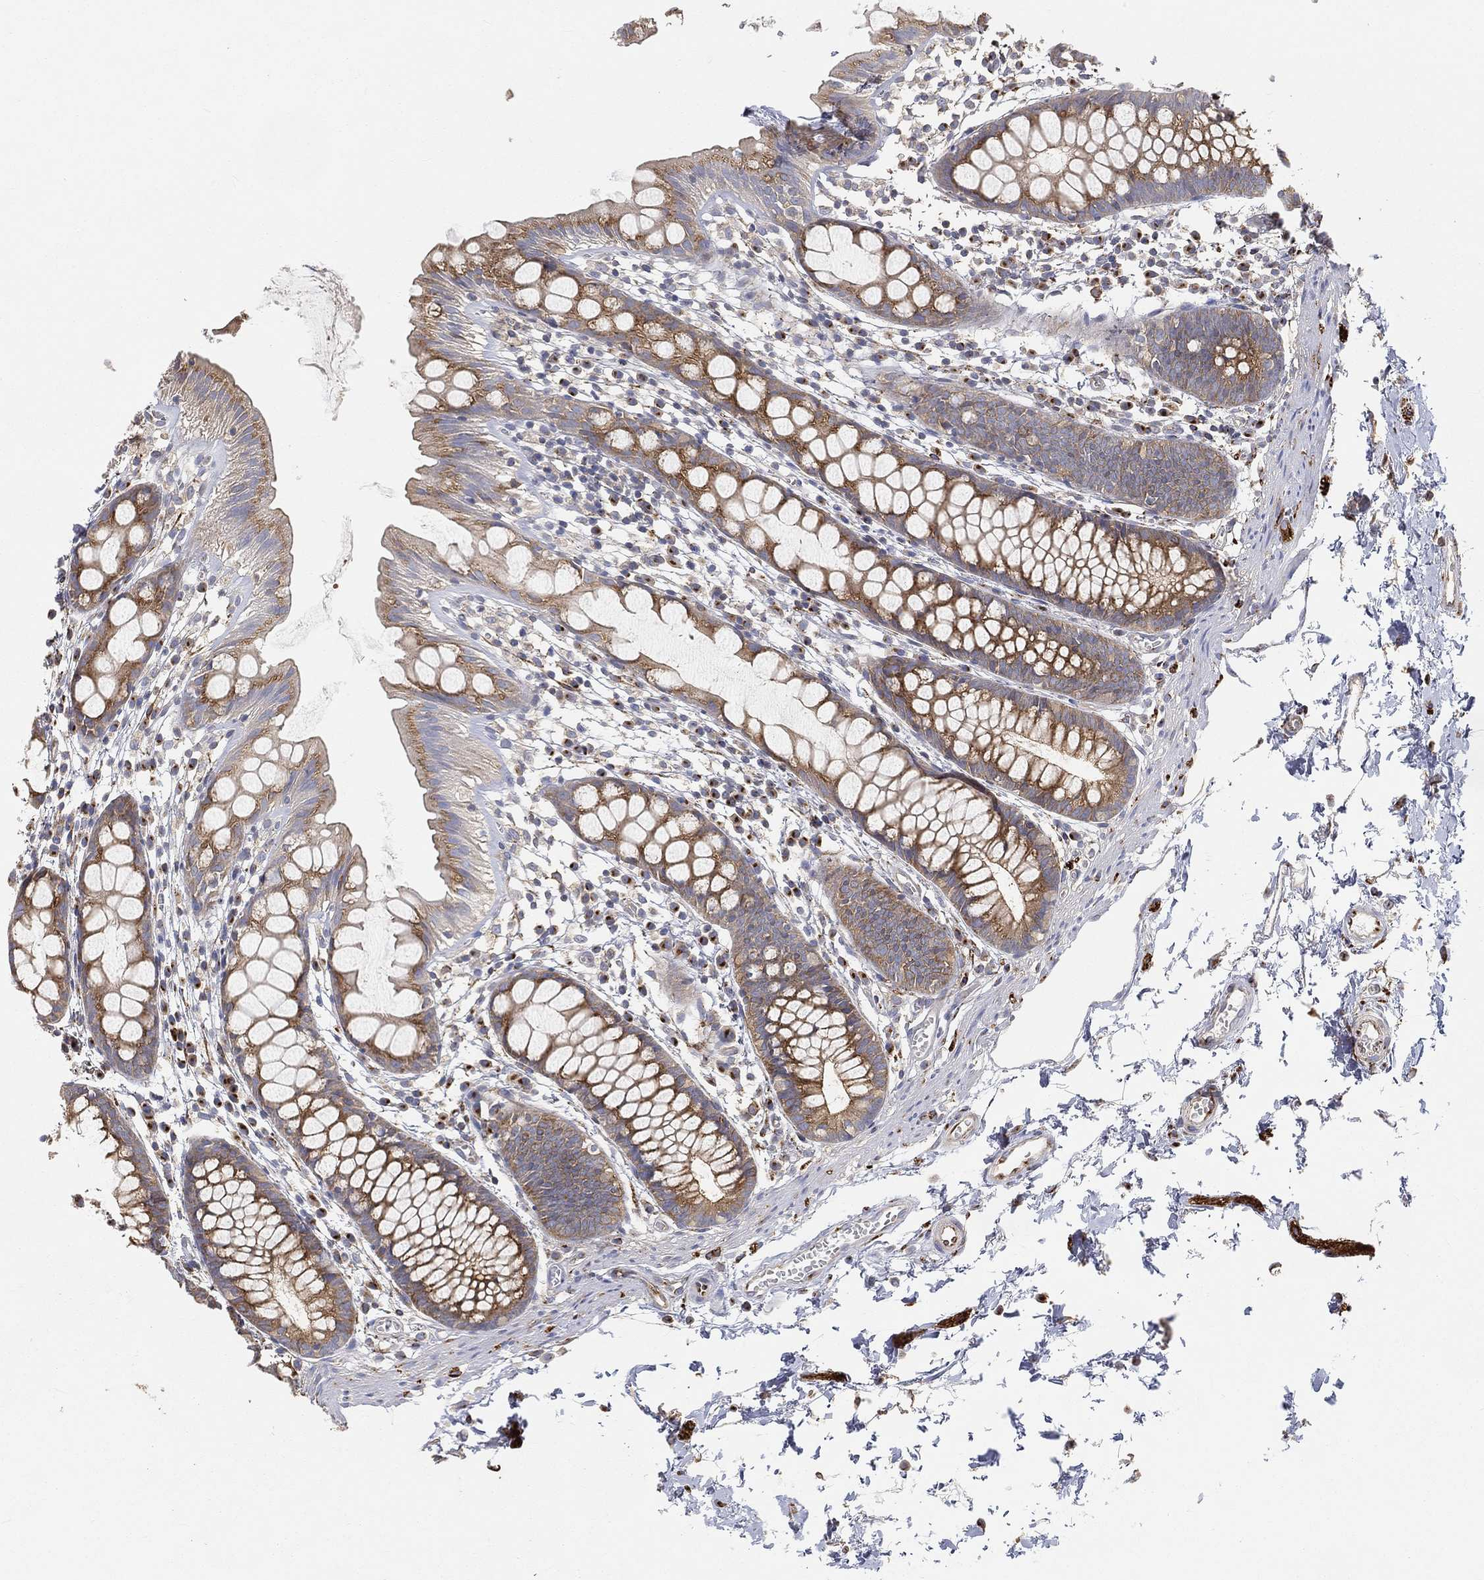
{"staining": {"intensity": "strong", "quantity": "25%-75%", "location": "cytoplasmic/membranous"}, "tissue": "rectum", "cell_type": "Glandular cells", "image_type": "normal", "snomed": [{"axis": "morphology", "description": "Normal tissue, NOS"}, {"axis": "topography", "description": "Rectum"}], "caption": "This is an image of immunohistochemistry (IHC) staining of normal rectum, which shows strong expression in the cytoplasmic/membranous of glandular cells.", "gene": "TMEM25", "patient": {"sex": "male", "age": 57}}